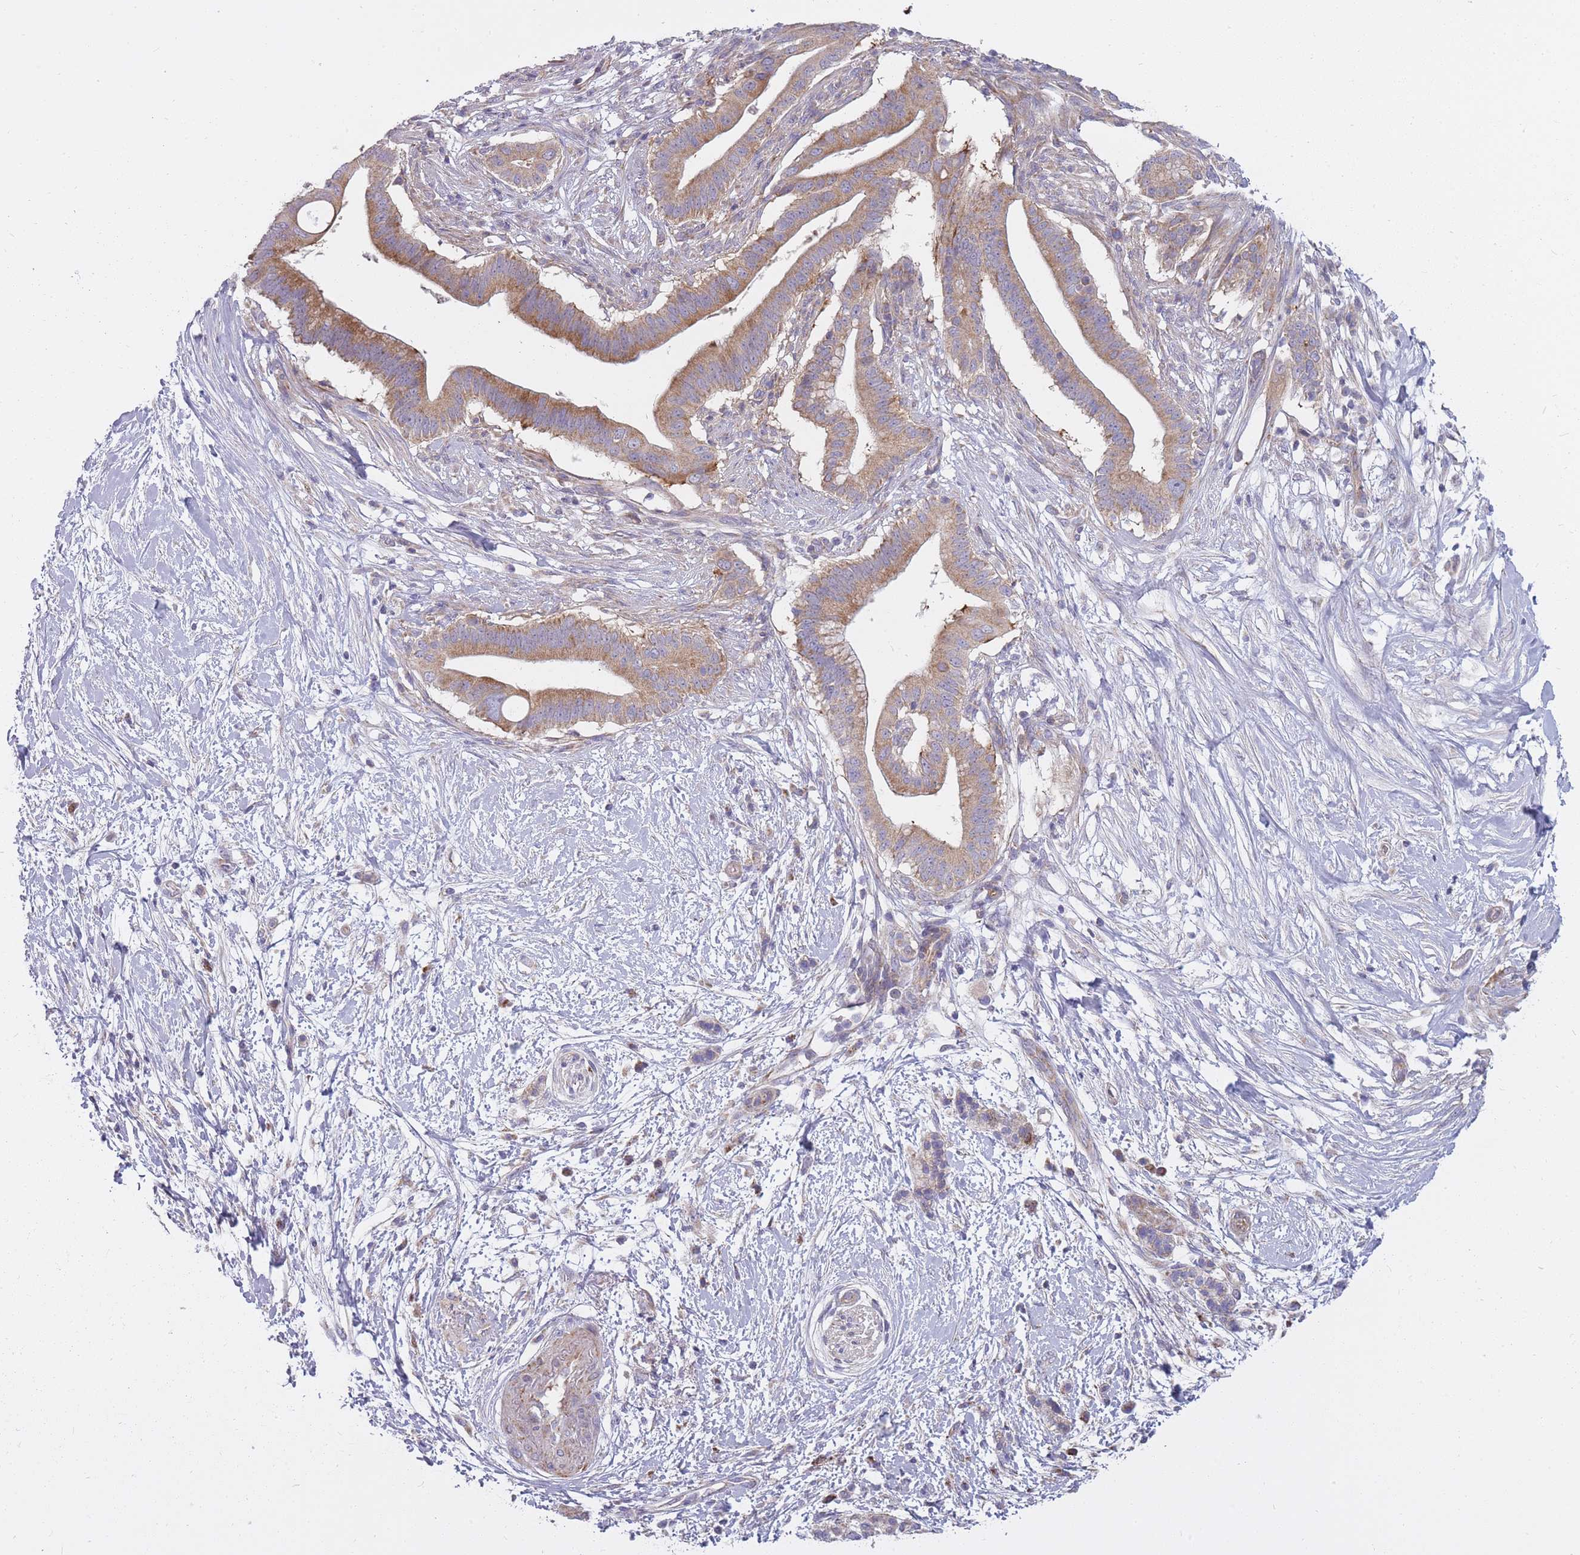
{"staining": {"intensity": "moderate", "quantity": ">75%", "location": "cytoplasmic/membranous"}, "tissue": "pancreatic cancer", "cell_type": "Tumor cells", "image_type": "cancer", "snomed": [{"axis": "morphology", "description": "Adenocarcinoma, NOS"}, {"axis": "topography", "description": "Pancreas"}], "caption": "Pancreatic adenocarcinoma stained for a protein (brown) exhibits moderate cytoplasmic/membranous positive expression in approximately >75% of tumor cells.", "gene": "ALKBH4", "patient": {"sex": "male", "age": 68}}